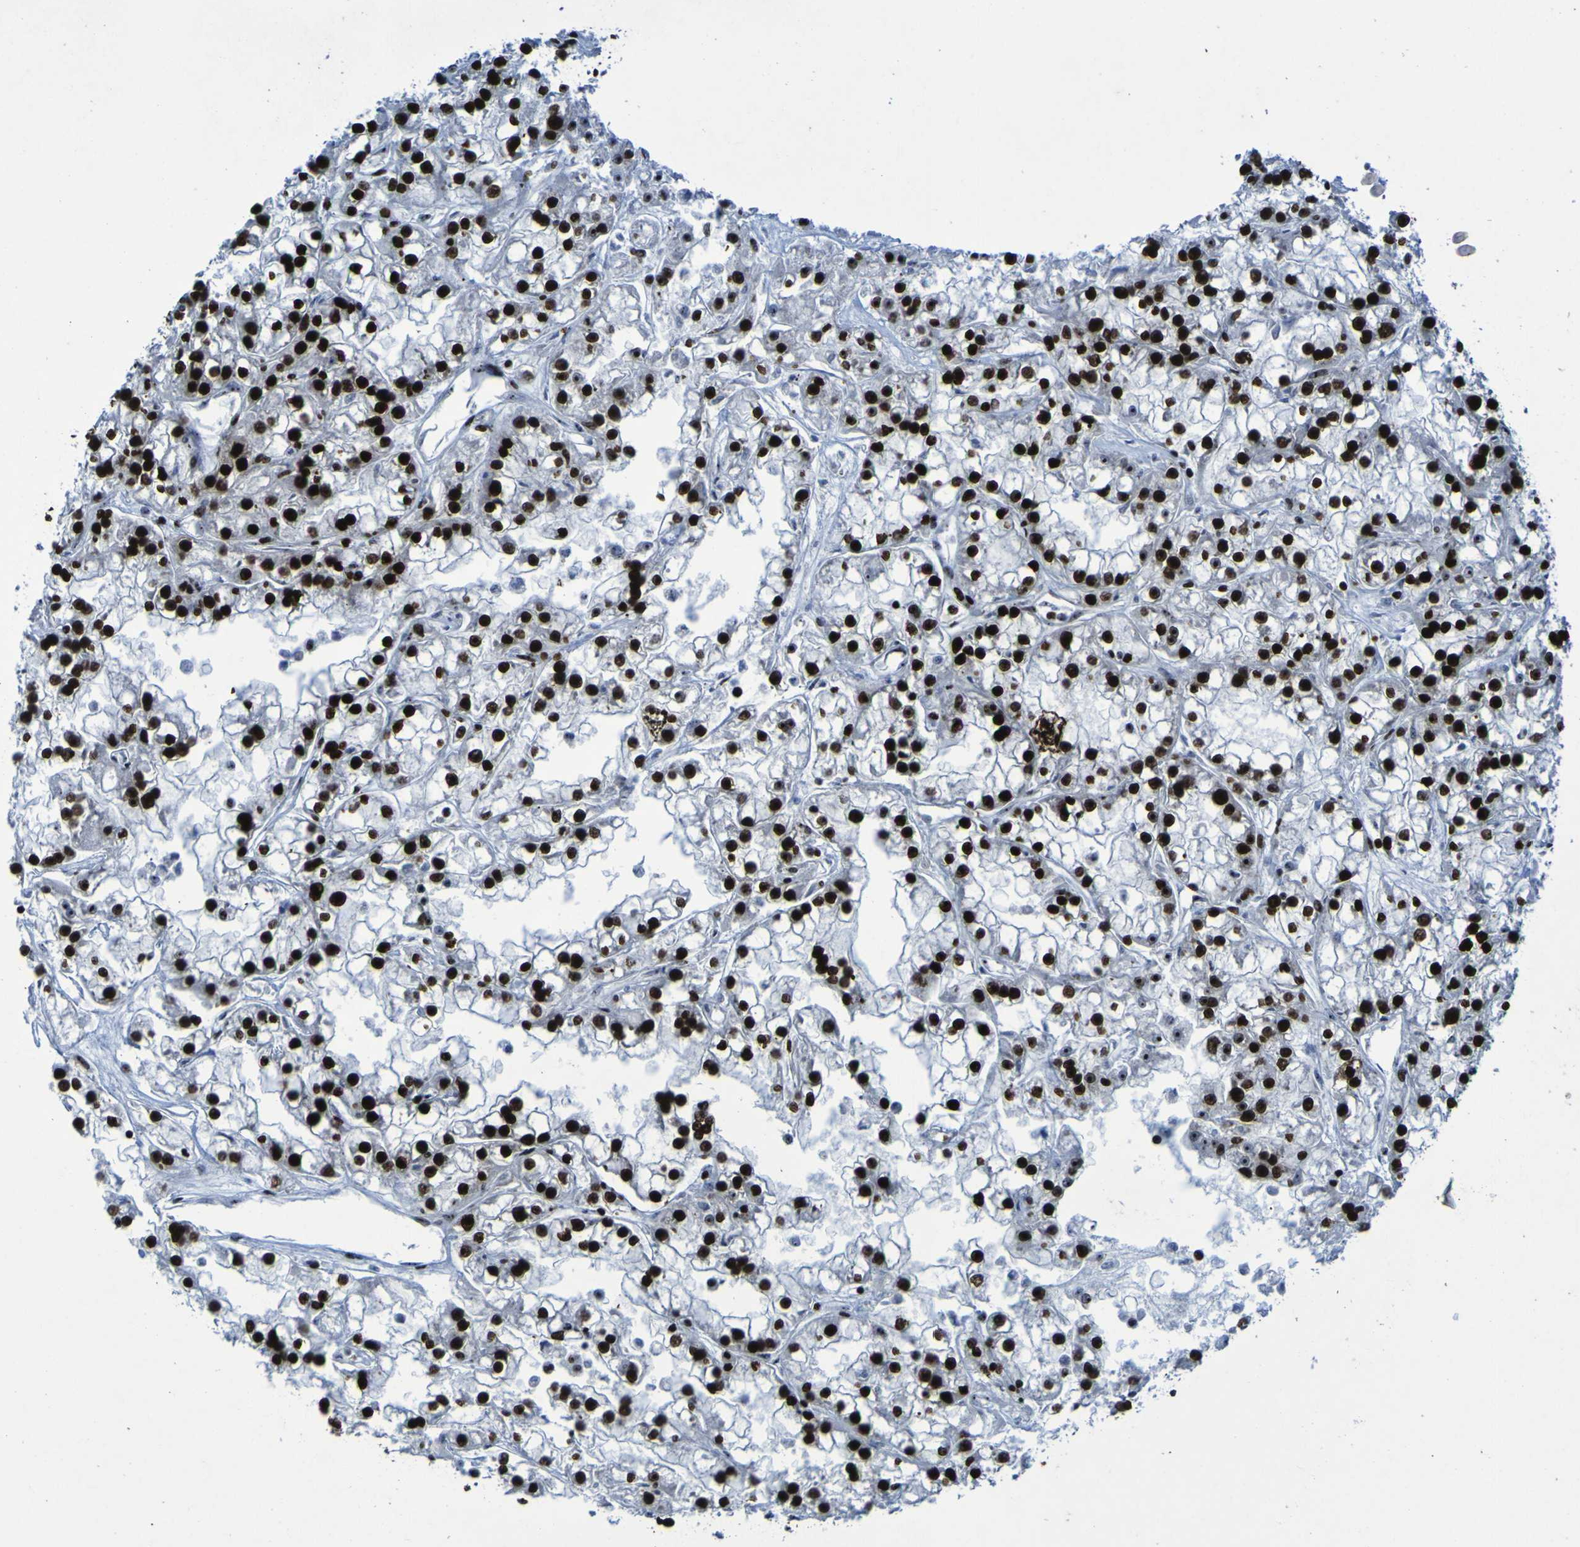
{"staining": {"intensity": "strong", "quantity": ">75%", "location": "nuclear"}, "tissue": "renal cancer", "cell_type": "Tumor cells", "image_type": "cancer", "snomed": [{"axis": "morphology", "description": "Adenocarcinoma, NOS"}, {"axis": "topography", "description": "Kidney"}], "caption": "Immunohistochemistry (IHC) (DAB) staining of renal adenocarcinoma shows strong nuclear protein positivity in about >75% of tumor cells. Nuclei are stained in blue.", "gene": "NPM1", "patient": {"sex": "female", "age": 52}}